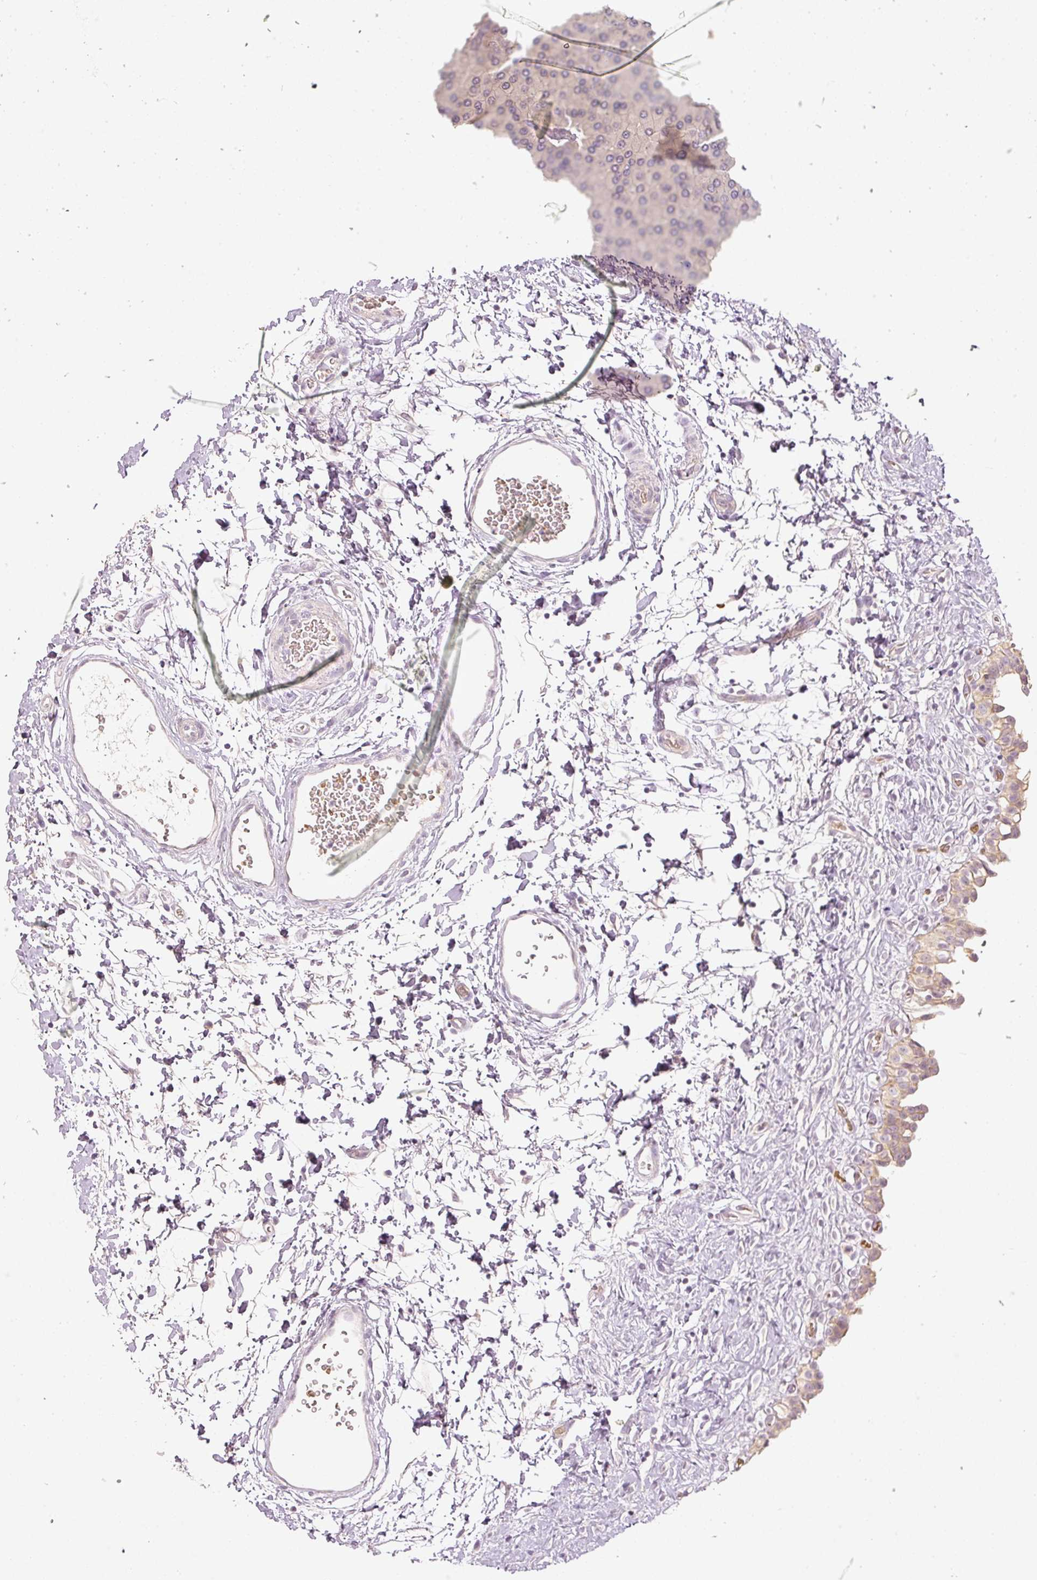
{"staining": {"intensity": "weak", "quantity": "25%-75%", "location": "cytoplasmic/membranous"}, "tissue": "urinary bladder", "cell_type": "Urothelial cells", "image_type": "normal", "snomed": [{"axis": "morphology", "description": "Normal tissue, NOS"}, {"axis": "topography", "description": "Urinary bladder"}], "caption": "Protein staining of normal urinary bladder shows weak cytoplasmic/membranous positivity in approximately 25%-75% of urothelial cells.", "gene": "GZMA", "patient": {"sex": "male", "age": 51}}